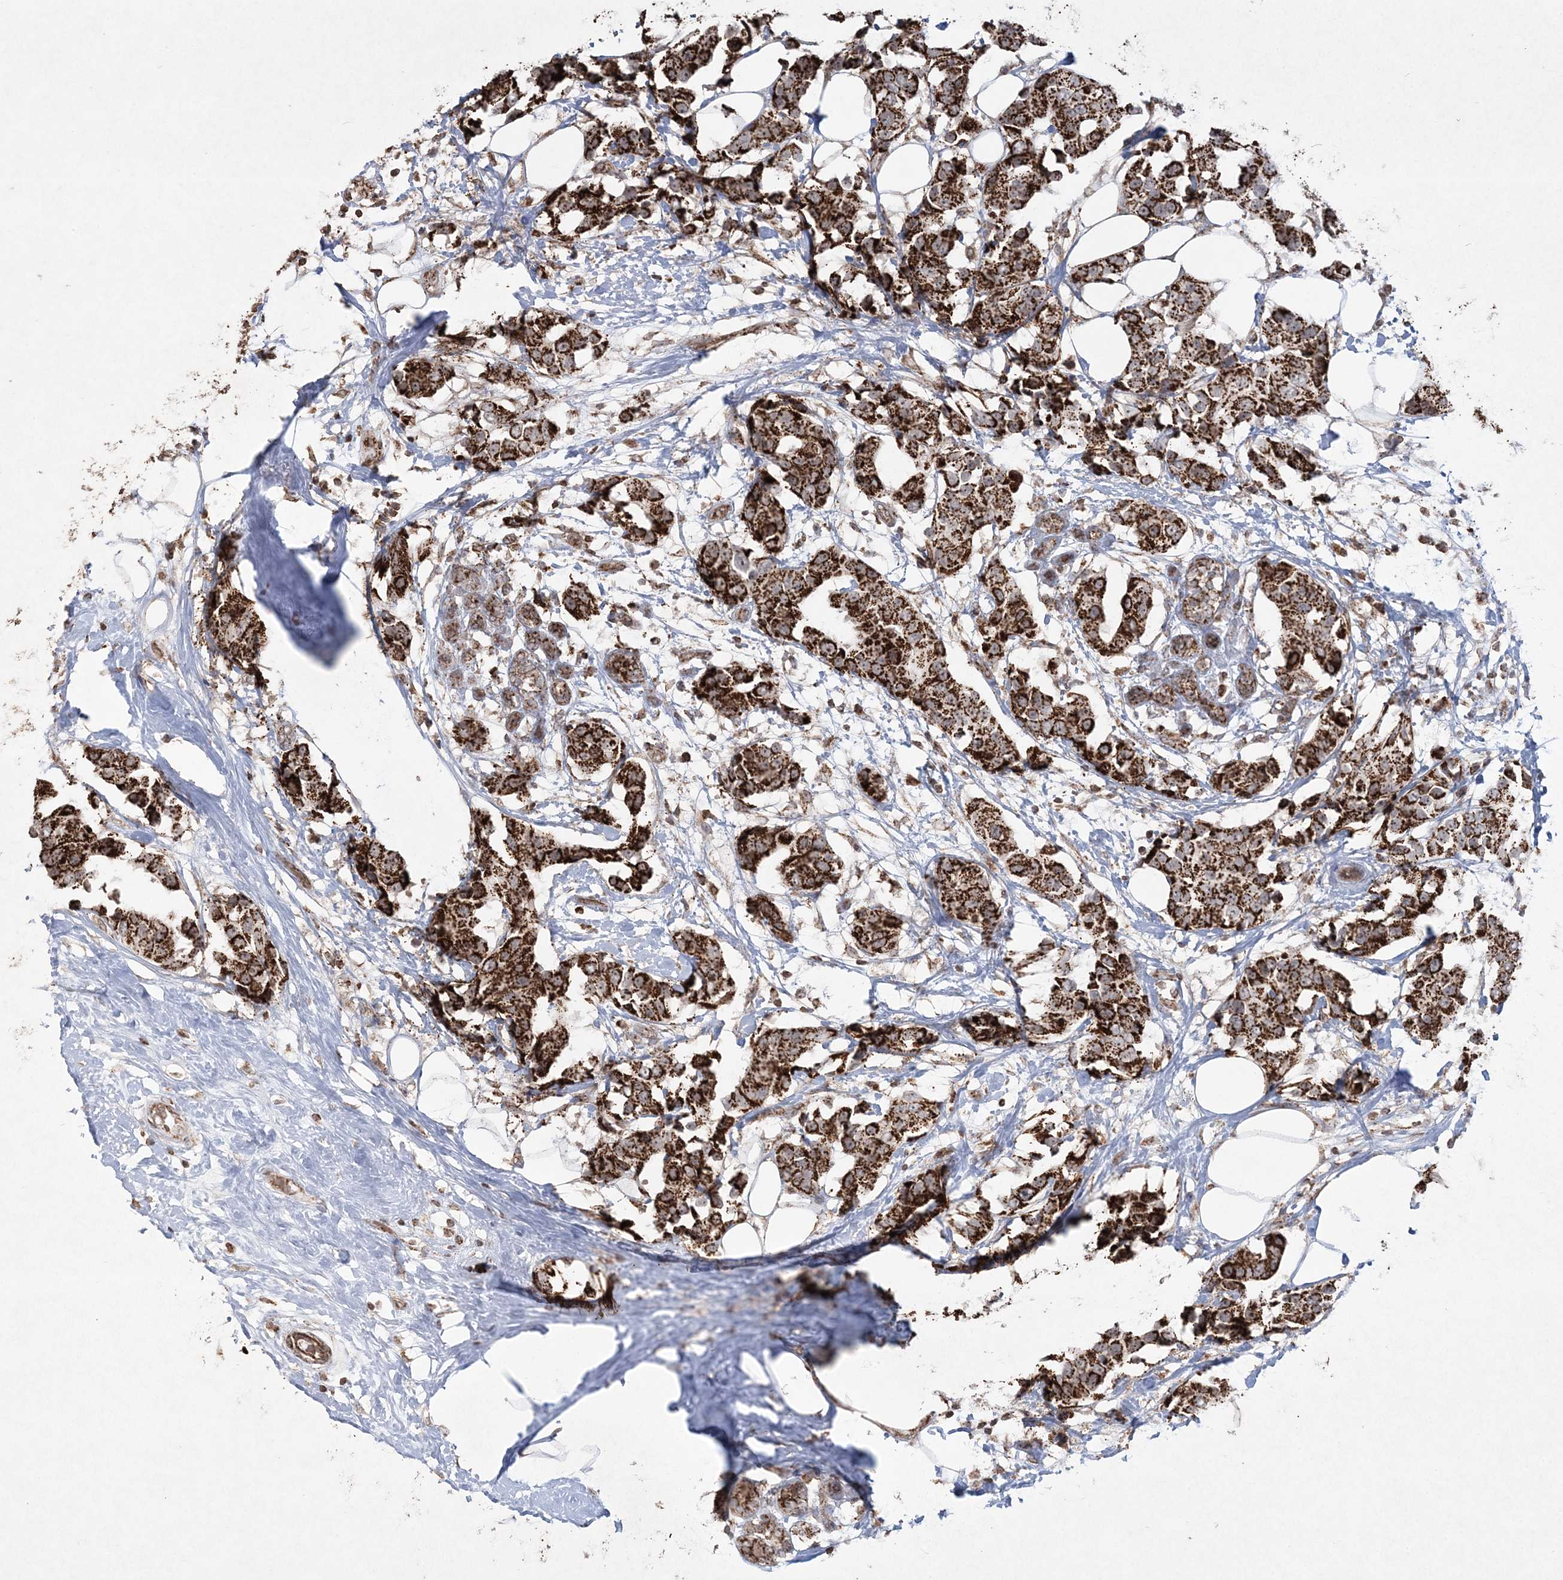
{"staining": {"intensity": "strong", "quantity": ">75%", "location": "cytoplasmic/membranous"}, "tissue": "breast cancer", "cell_type": "Tumor cells", "image_type": "cancer", "snomed": [{"axis": "morphology", "description": "Normal tissue, NOS"}, {"axis": "morphology", "description": "Duct carcinoma"}, {"axis": "topography", "description": "Breast"}], "caption": "Breast cancer (infiltrating ductal carcinoma) stained for a protein reveals strong cytoplasmic/membranous positivity in tumor cells.", "gene": "LRPPRC", "patient": {"sex": "female", "age": 39}}